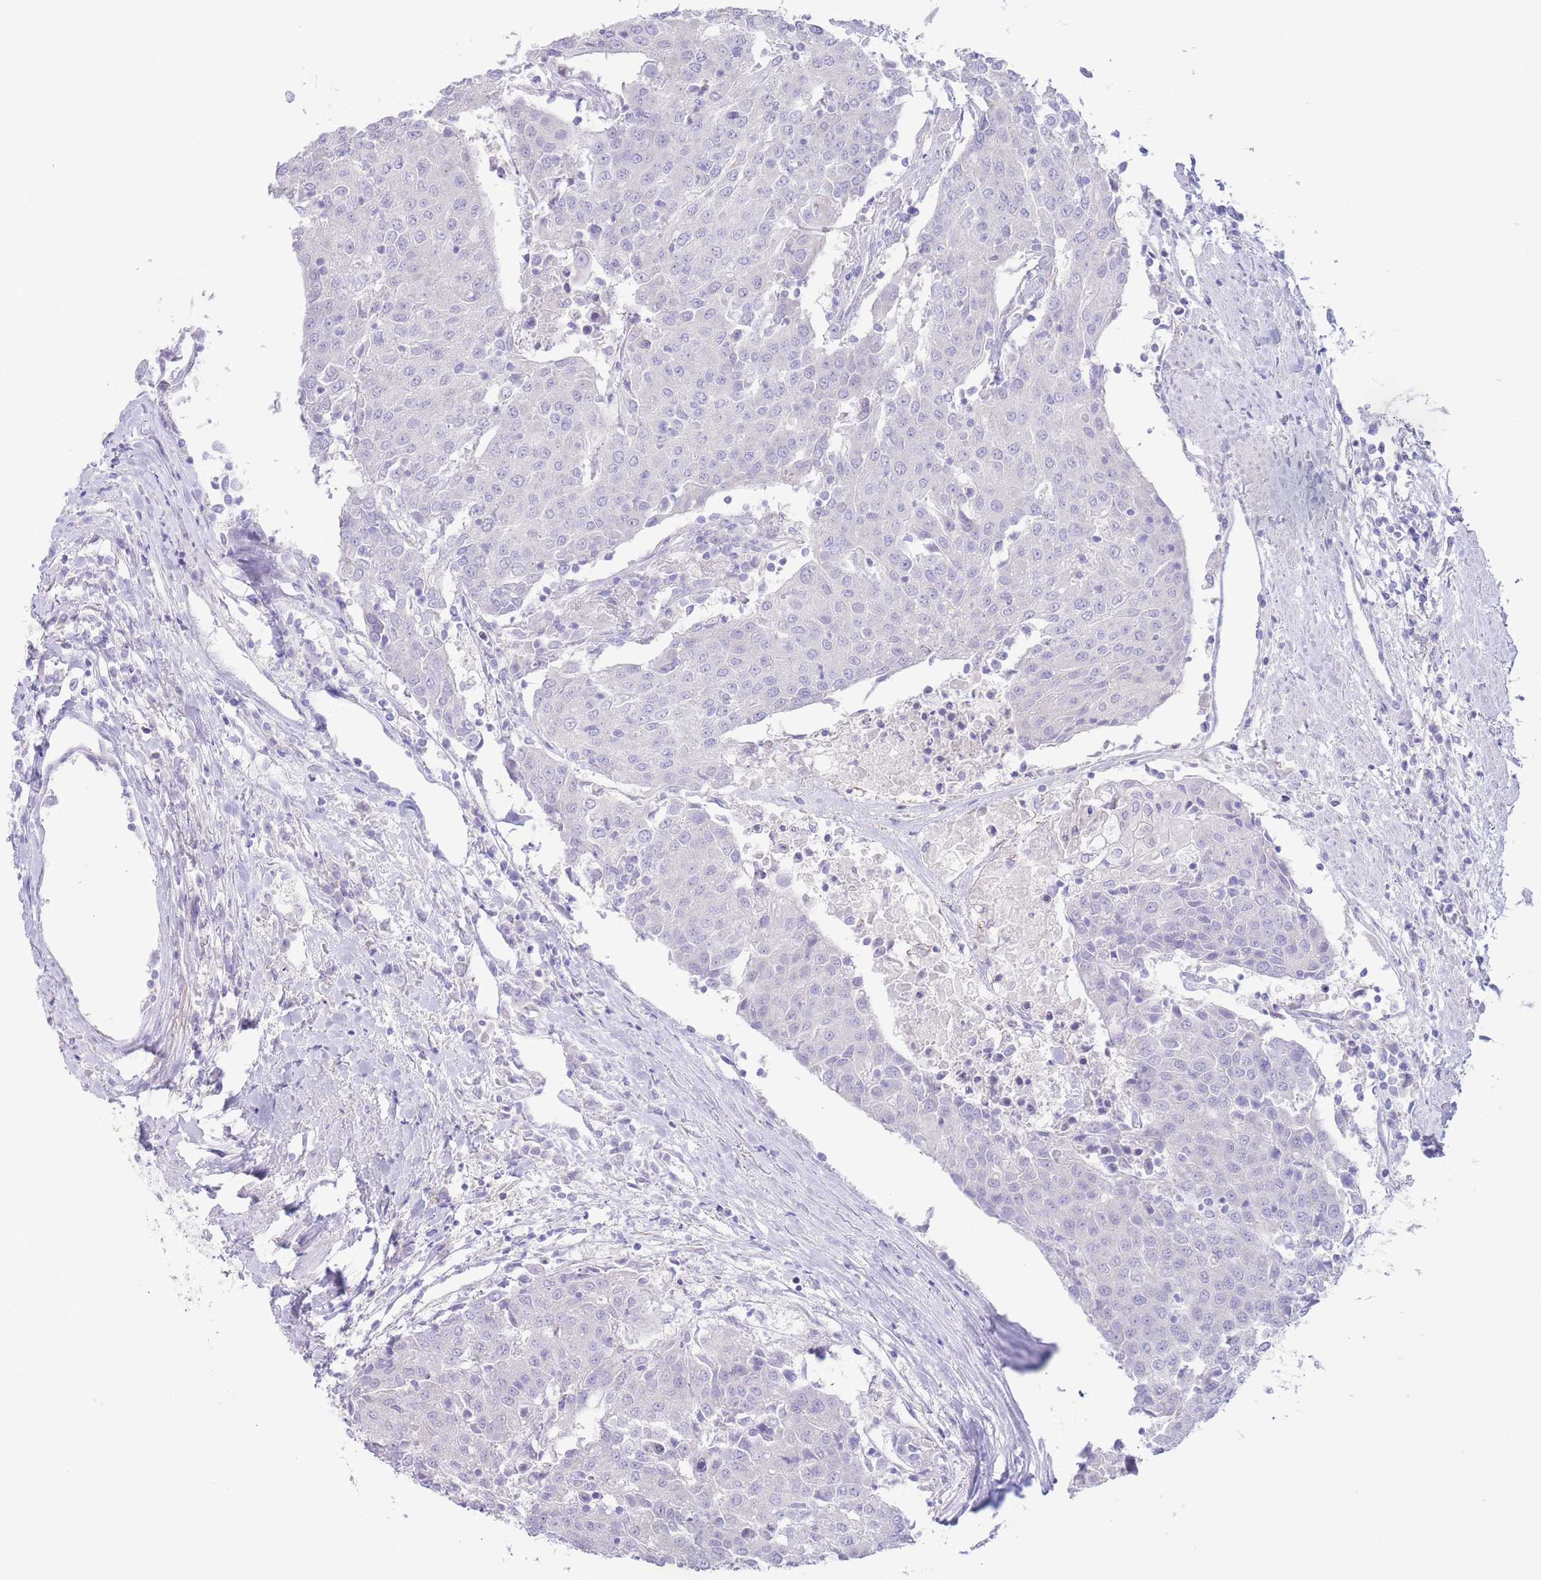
{"staining": {"intensity": "negative", "quantity": "none", "location": "none"}, "tissue": "urothelial cancer", "cell_type": "Tumor cells", "image_type": "cancer", "snomed": [{"axis": "morphology", "description": "Urothelial carcinoma, High grade"}, {"axis": "topography", "description": "Urinary bladder"}], "caption": "Tumor cells are negative for protein expression in human high-grade urothelial carcinoma.", "gene": "FAH", "patient": {"sex": "female", "age": 85}}